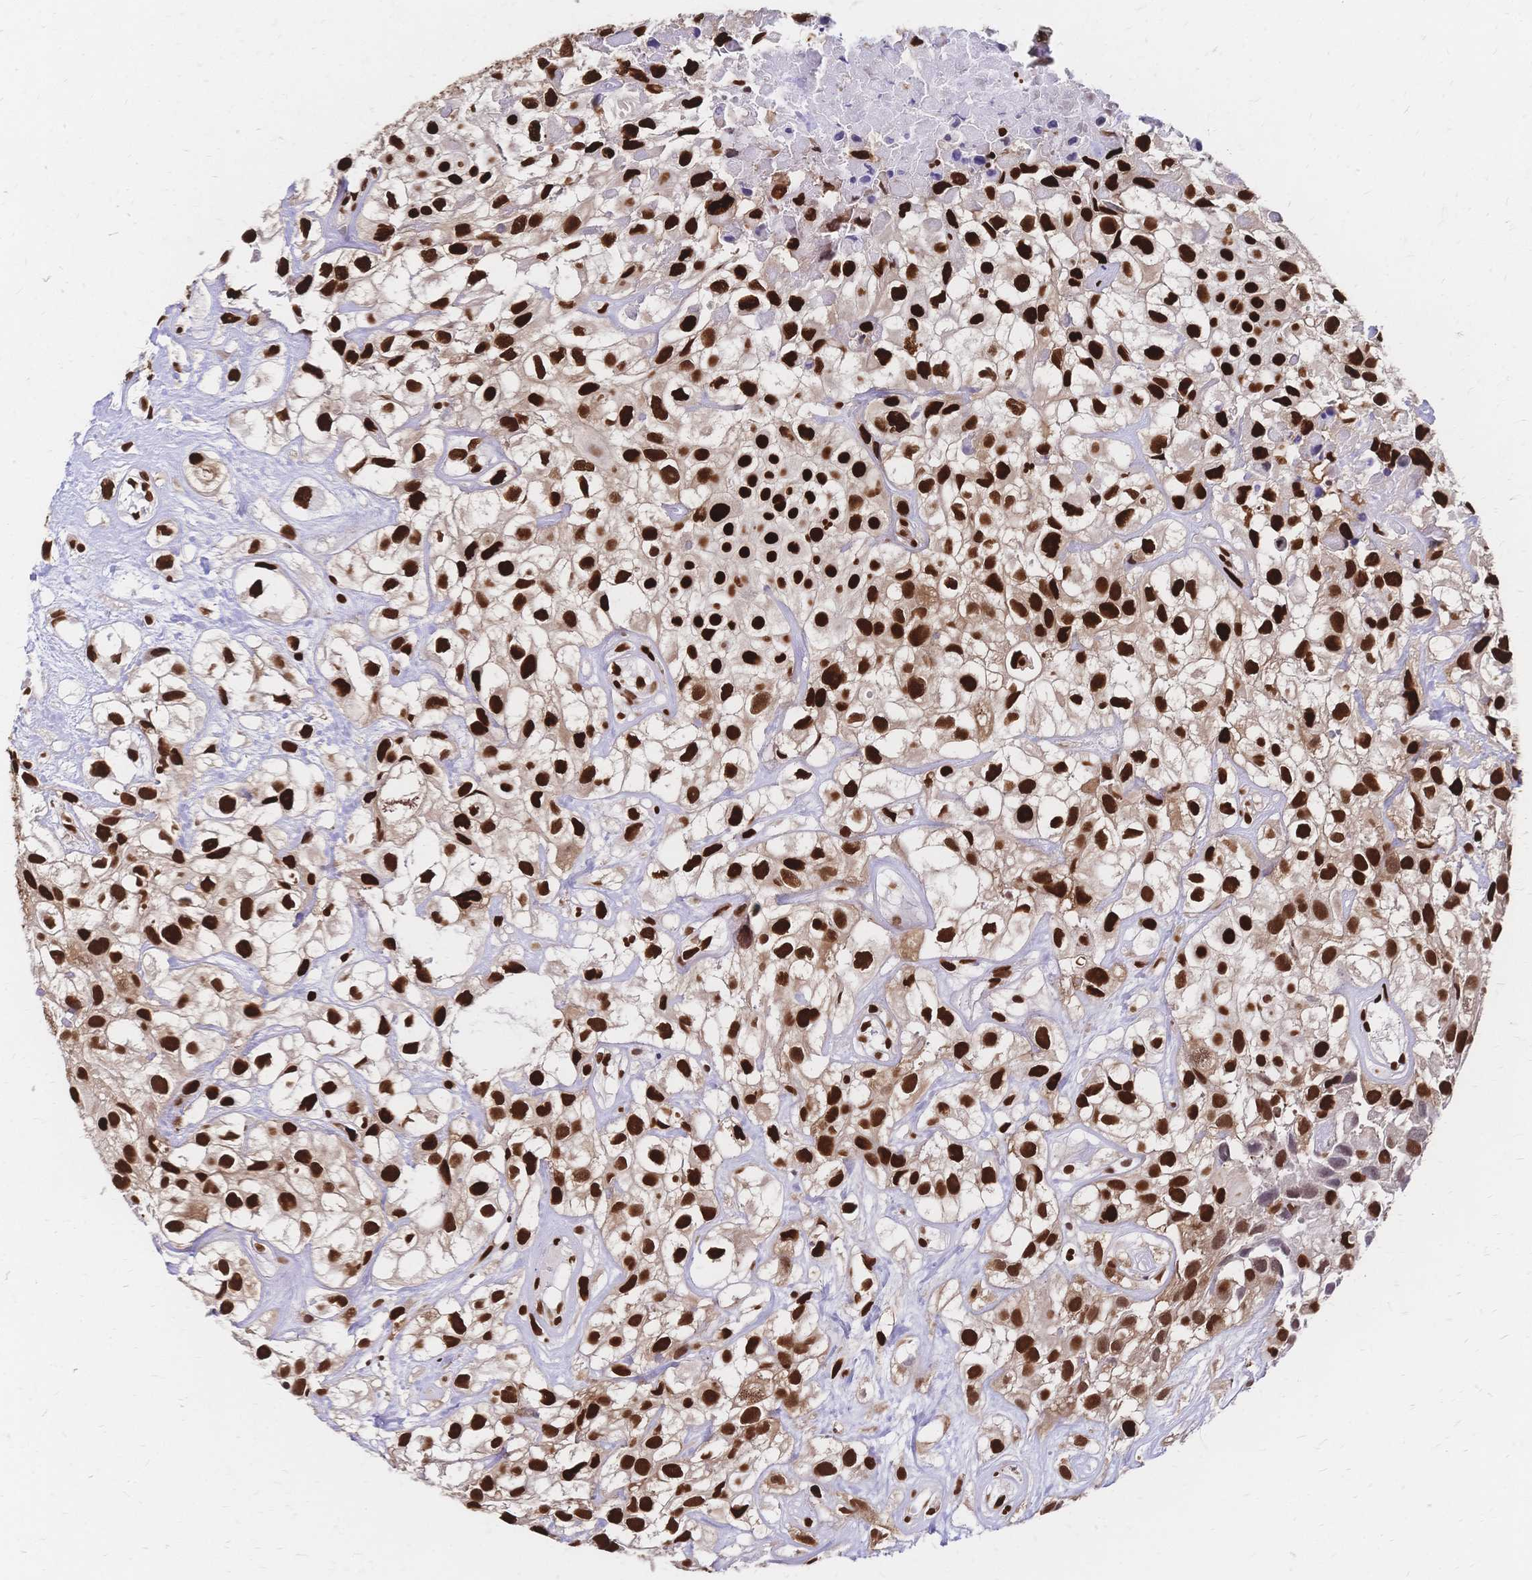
{"staining": {"intensity": "strong", "quantity": ">75%", "location": "nuclear"}, "tissue": "urothelial cancer", "cell_type": "Tumor cells", "image_type": "cancer", "snomed": [{"axis": "morphology", "description": "Urothelial carcinoma, High grade"}, {"axis": "topography", "description": "Urinary bladder"}], "caption": "The immunohistochemical stain labels strong nuclear expression in tumor cells of urothelial cancer tissue.", "gene": "HDGF", "patient": {"sex": "male", "age": 56}}